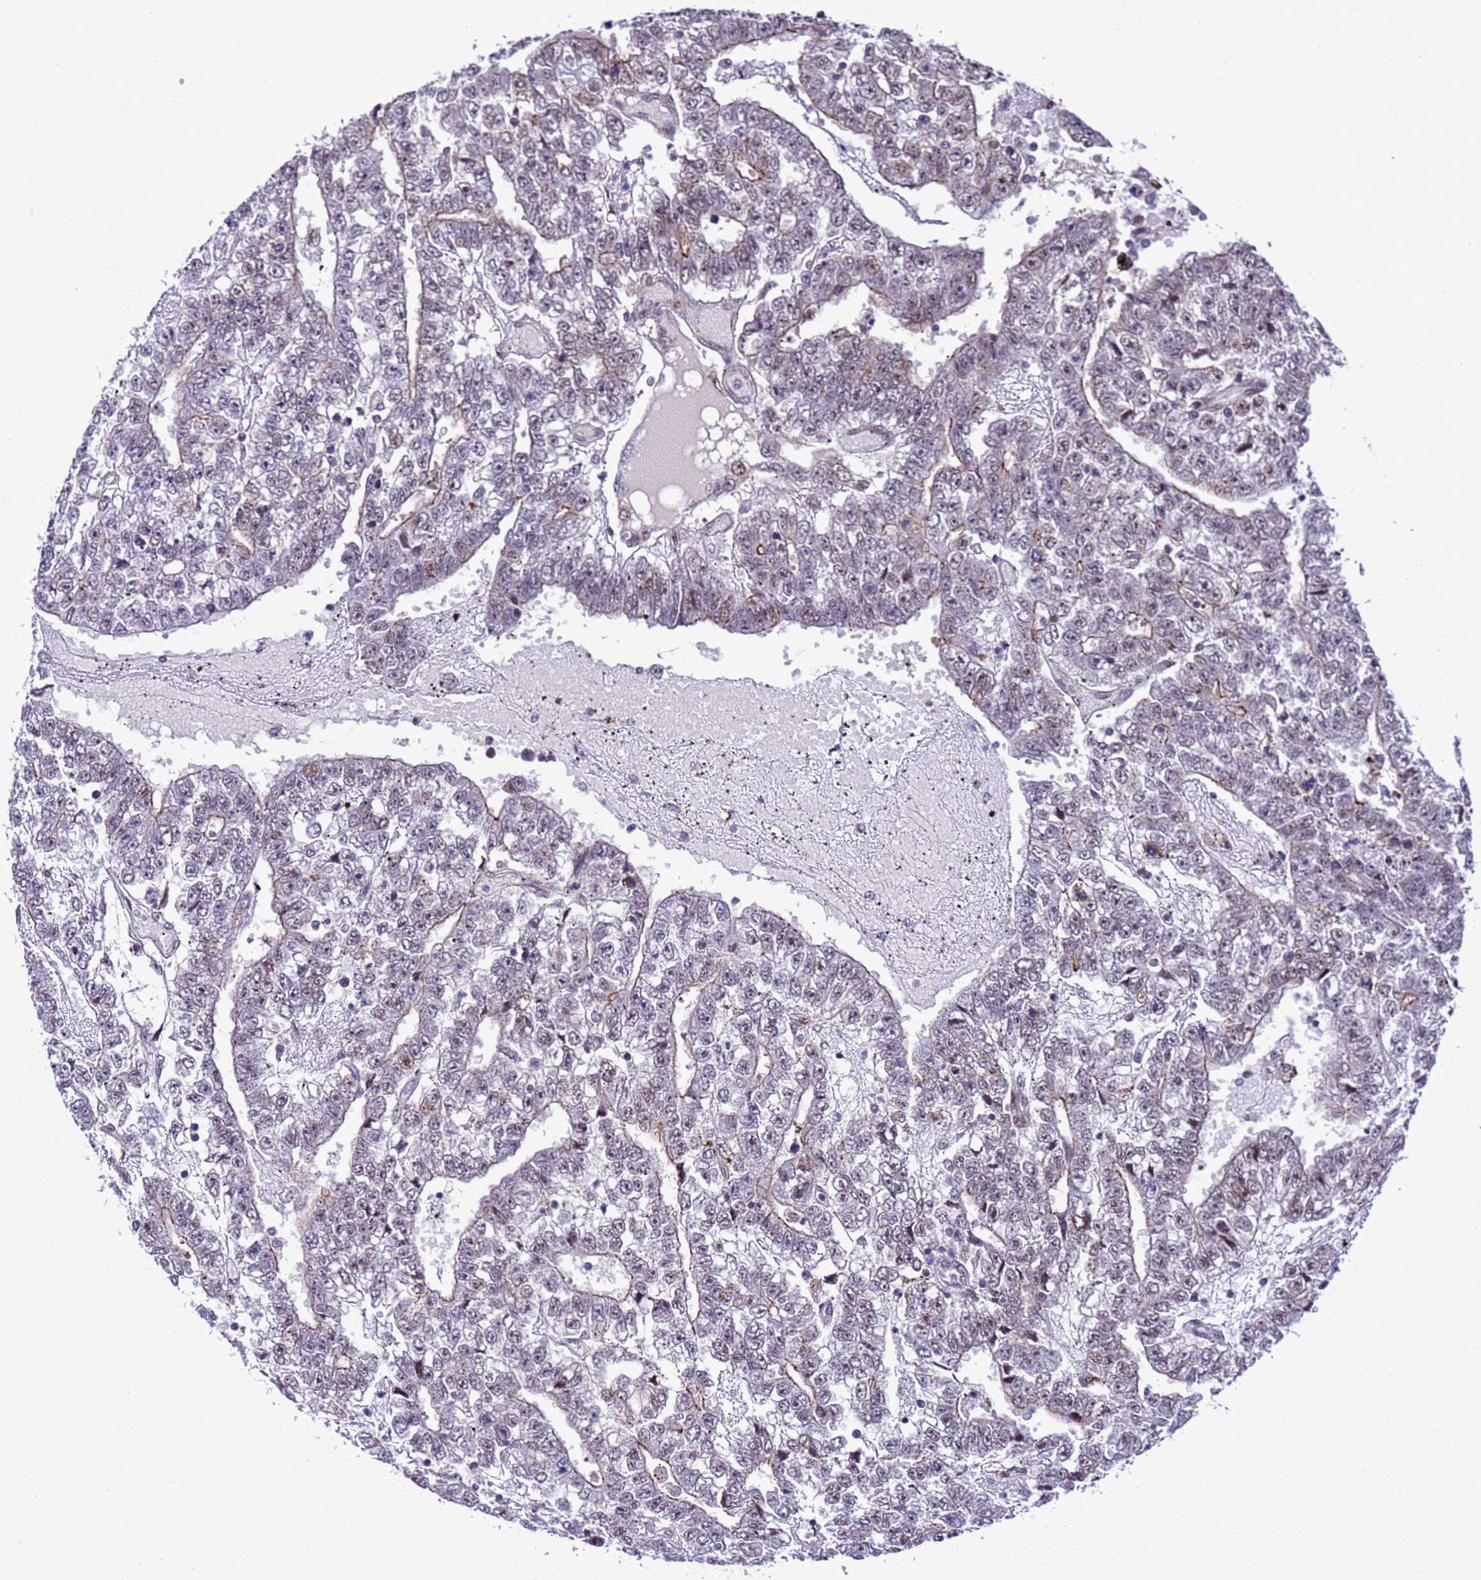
{"staining": {"intensity": "weak", "quantity": "25%-75%", "location": "nuclear"}, "tissue": "testis cancer", "cell_type": "Tumor cells", "image_type": "cancer", "snomed": [{"axis": "morphology", "description": "Carcinoma, Embryonal, NOS"}, {"axis": "topography", "description": "Testis"}], "caption": "A photomicrograph of human testis embryonal carcinoma stained for a protein demonstrates weak nuclear brown staining in tumor cells.", "gene": "RASD1", "patient": {"sex": "male", "age": 25}}